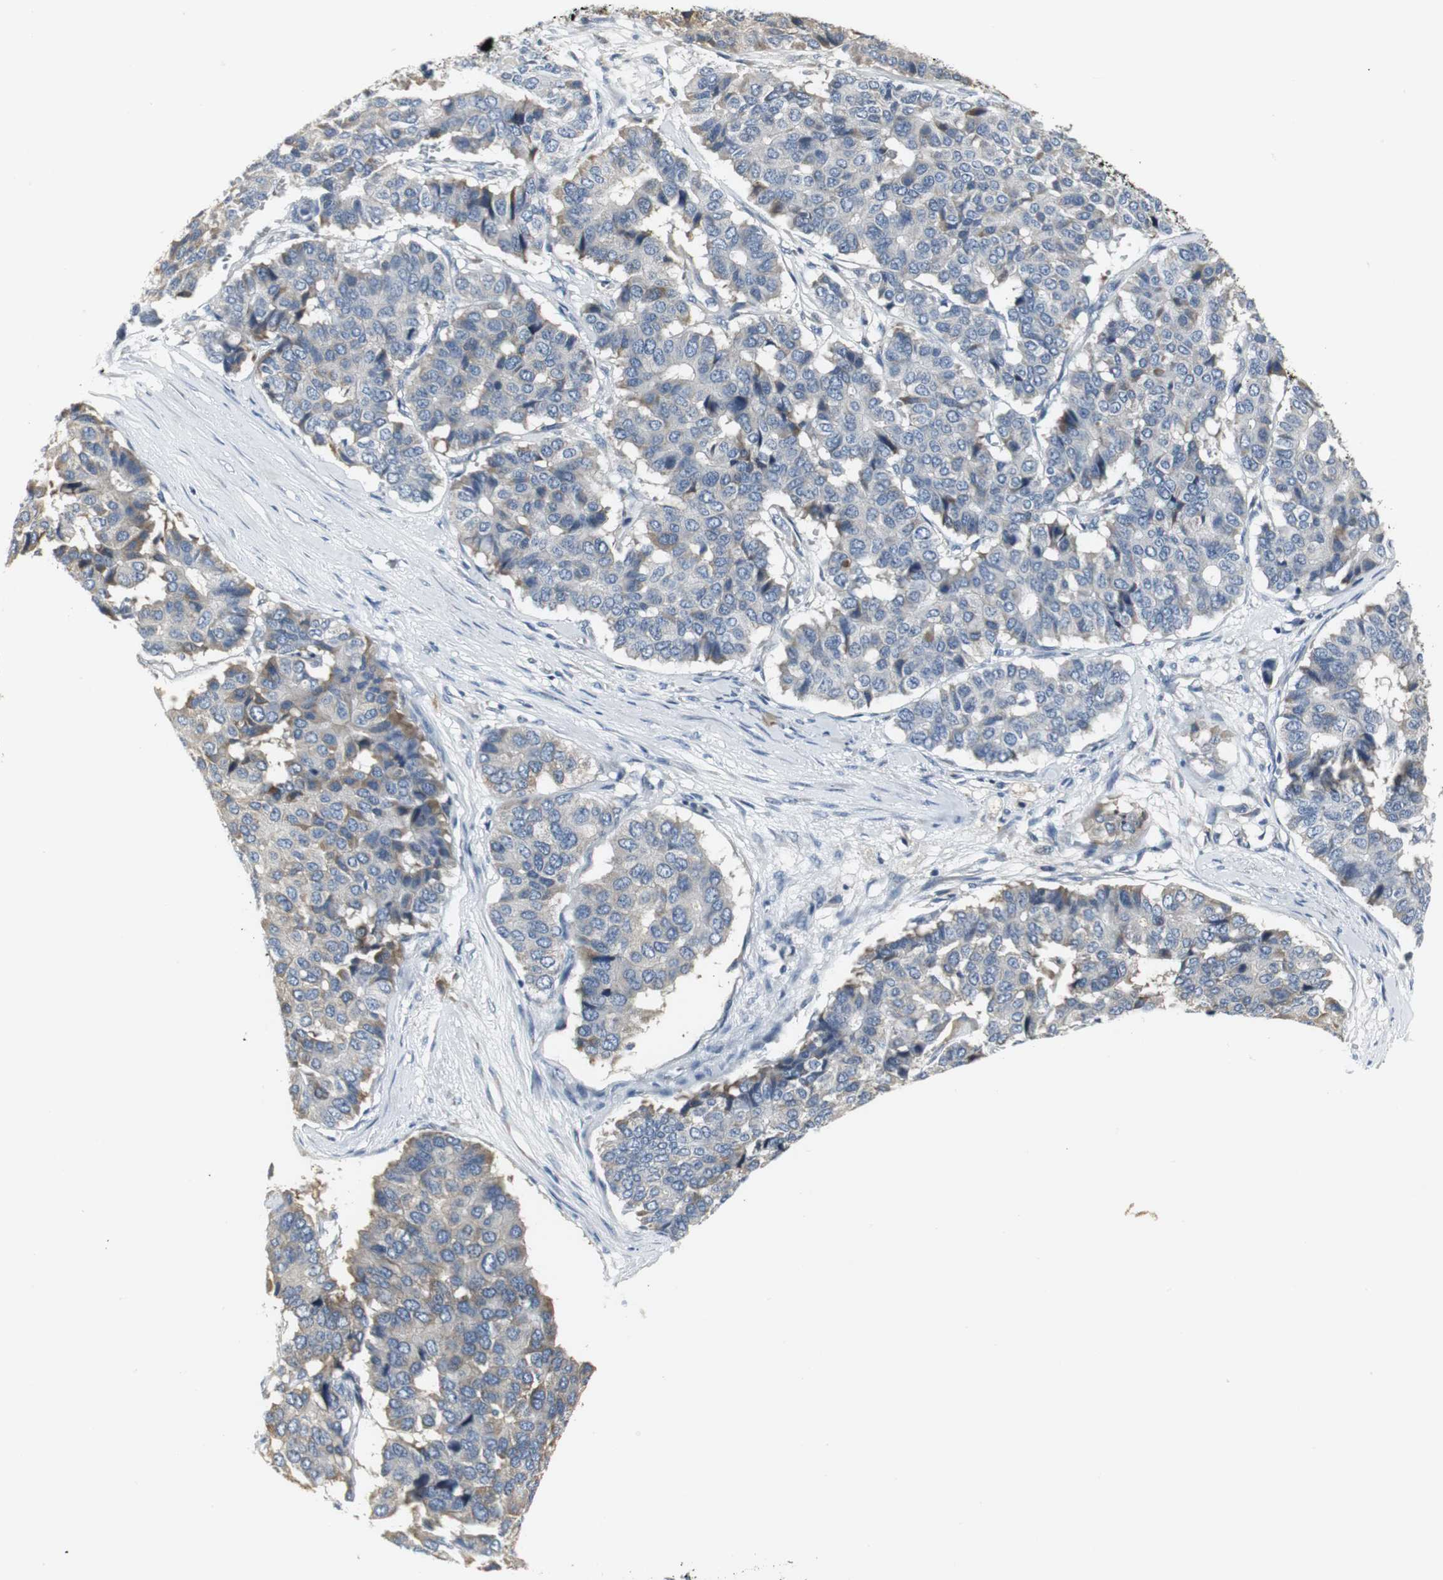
{"staining": {"intensity": "moderate", "quantity": "<25%", "location": "cytoplasmic/membranous"}, "tissue": "pancreatic cancer", "cell_type": "Tumor cells", "image_type": "cancer", "snomed": [{"axis": "morphology", "description": "Adenocarcinoma, NOS"}, {"axis": "topography", "description": "Pancreas"}], "caption": "The micrograph reveals staining of pancreatic cancer (adenocarcinoma), revealing moderate cytoplasmic/membranous protein staining (brown color) within tumor cells. The staining was performed using DAB, with brown indicating positive protein expression. Nuclei are stained blue with hematoxylin.", "gene": "SLC2A5", "patient": {"sex": "male", "age": 50}}